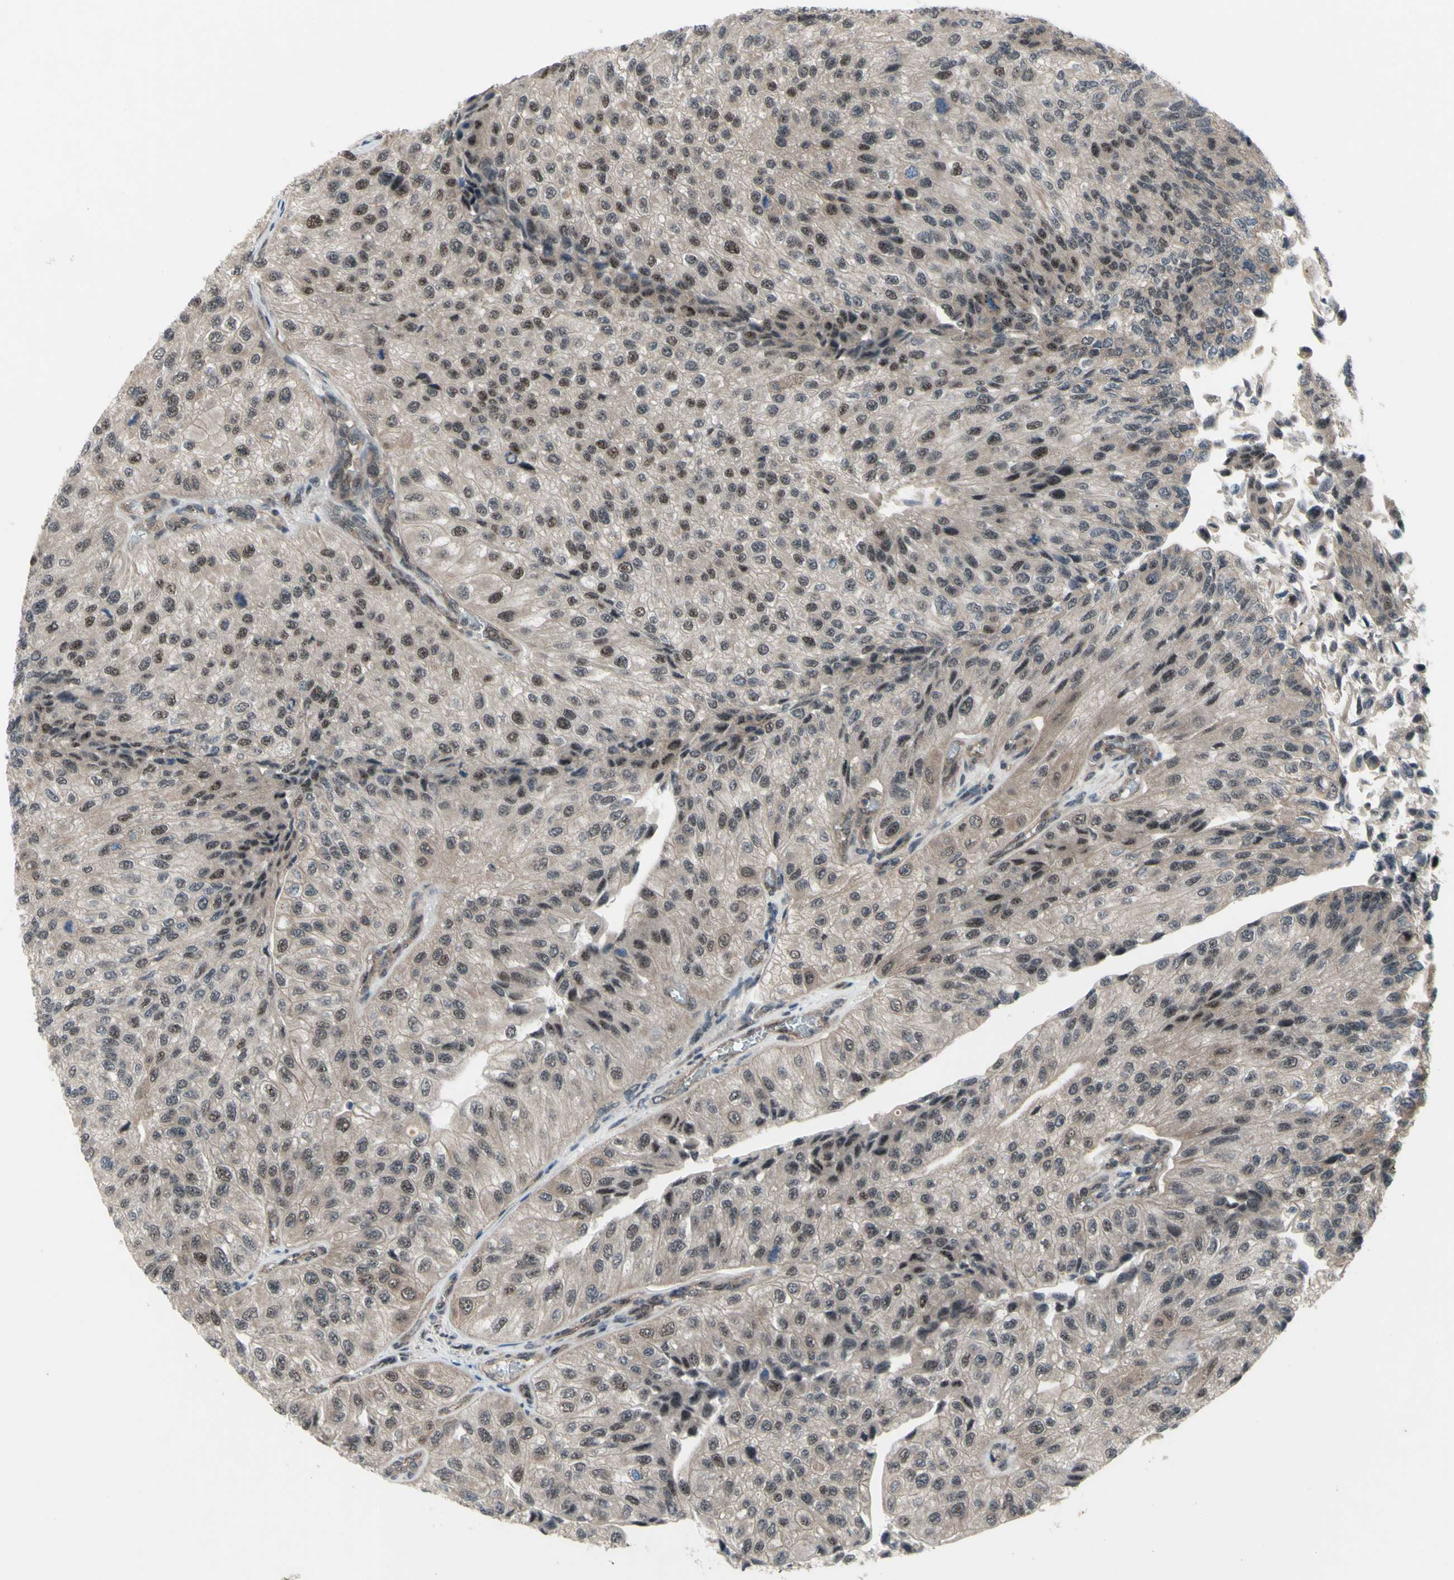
{"staining": {"intensity": "moderate", "quantity": "25%-75%", "location": "cytoplasmic/membranous,nuclear"}, "tissue": "urothelial cancer", "cell_type": "Tumor cells", "image_type": "cancer", "snomed": [{"axis": "morphology", "description": "Urothelial carcinoma, High grade"}, {"axis": "topography", "description": "Kidney"}, {"axis": "topography", "description": "Urinary bladder"}], "caption": "Human urothelial carcinoma (high-grade) stained with a protein marker shows moderate staining in tumor cells.", "gene": "TRDMT1", "patient": {"sex": "male", "age": 77}}